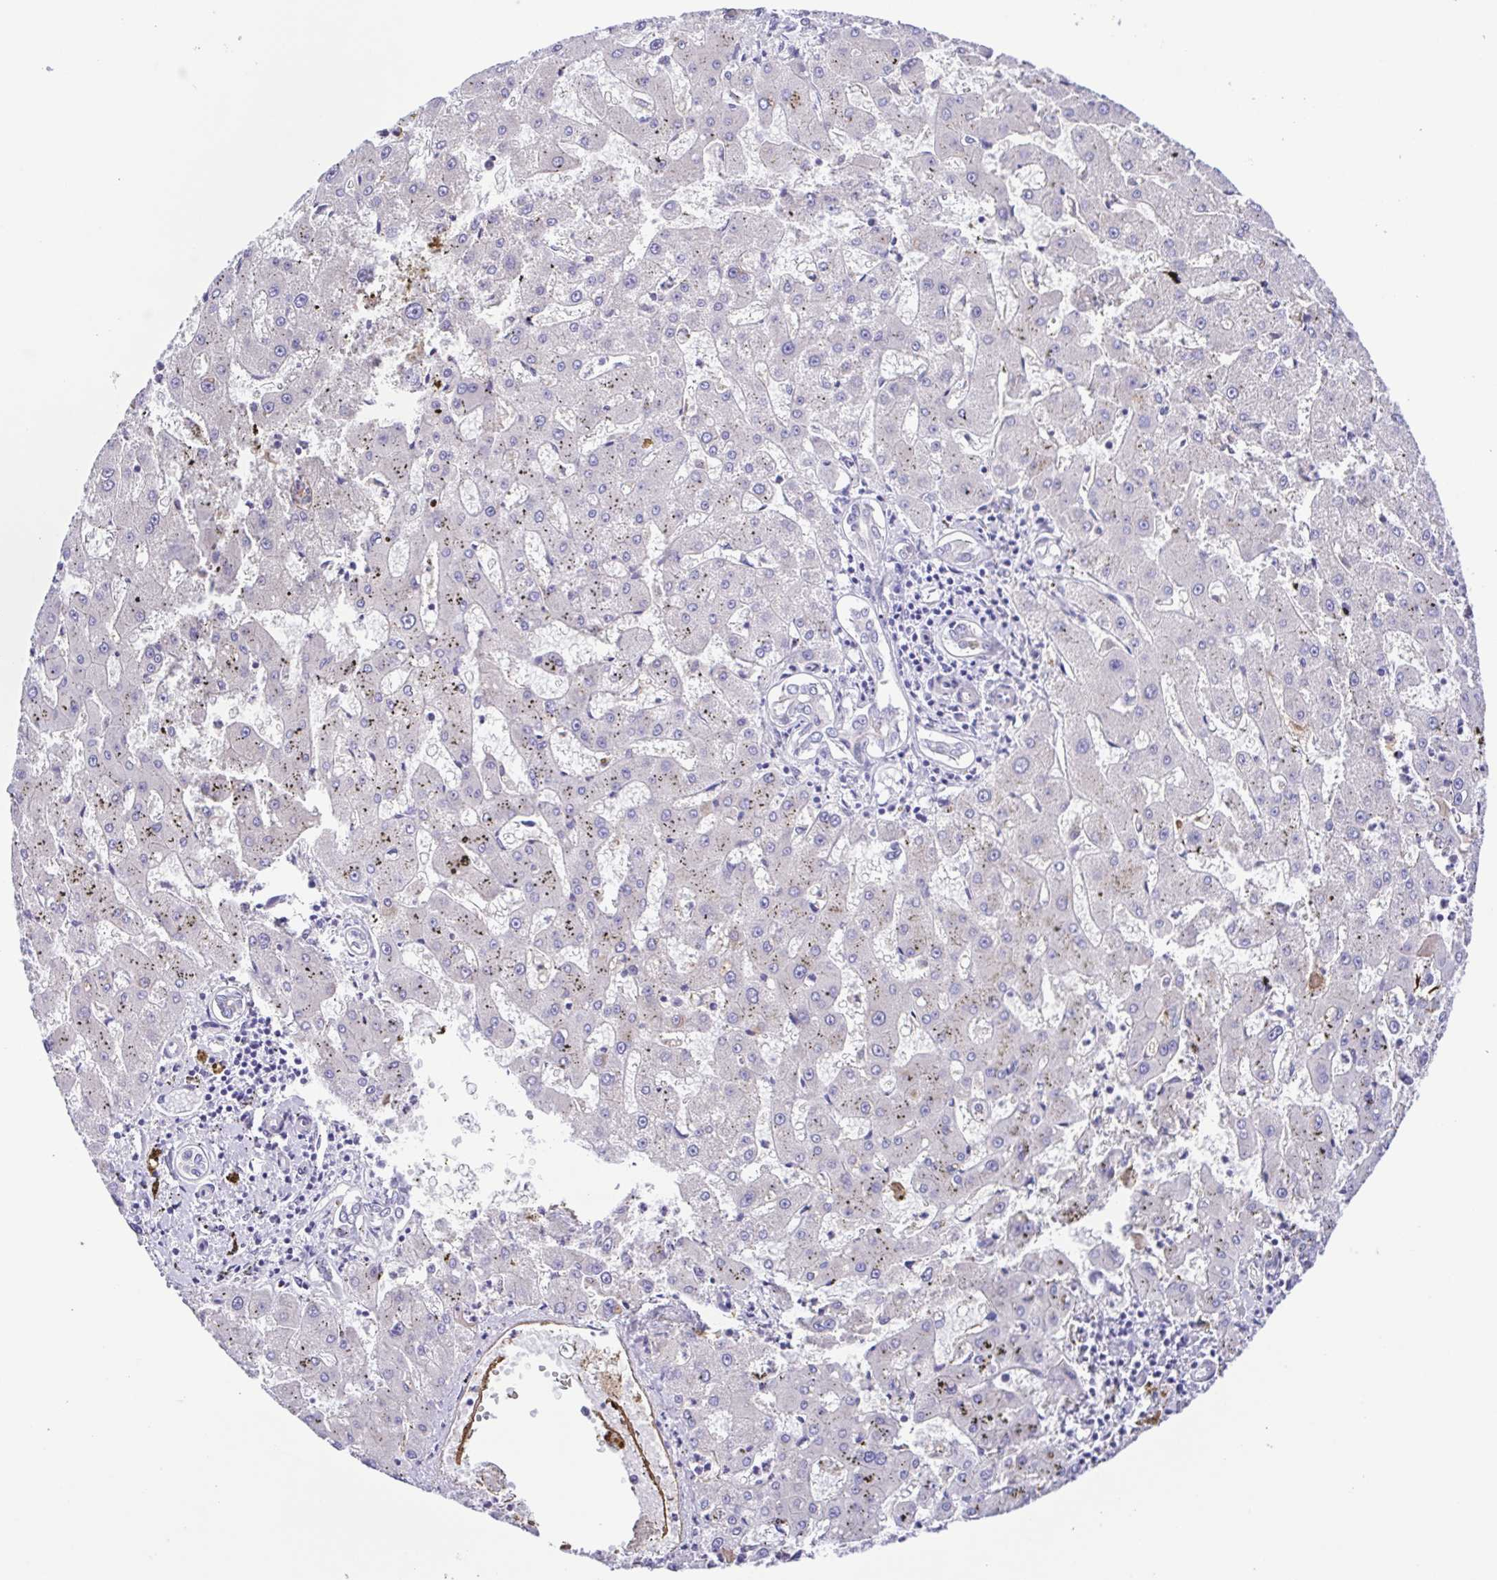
{"staining": {"intensity": "negative", "quantity": "none", "location": "none"}, "tissue": "liver cancer", "cell_type": "Tumor cells", "image_type": "cancer", "snomed": [{"axis": "morphology", "description": "Carcinoma, Hepatocellular, NOS"}, {"axis": "topography", "description": "Liver"}], "caption": "DAB immunohistochemical staining of hepatocellular carcinoma (liver) demonstrates no significant staining in tumor cells. (DAB (3,3'-diaminobenzidine) immunohistochemistry, high magnification).", "gene": "GABBR2", "patient": {"sex": "male", "age": 67}}